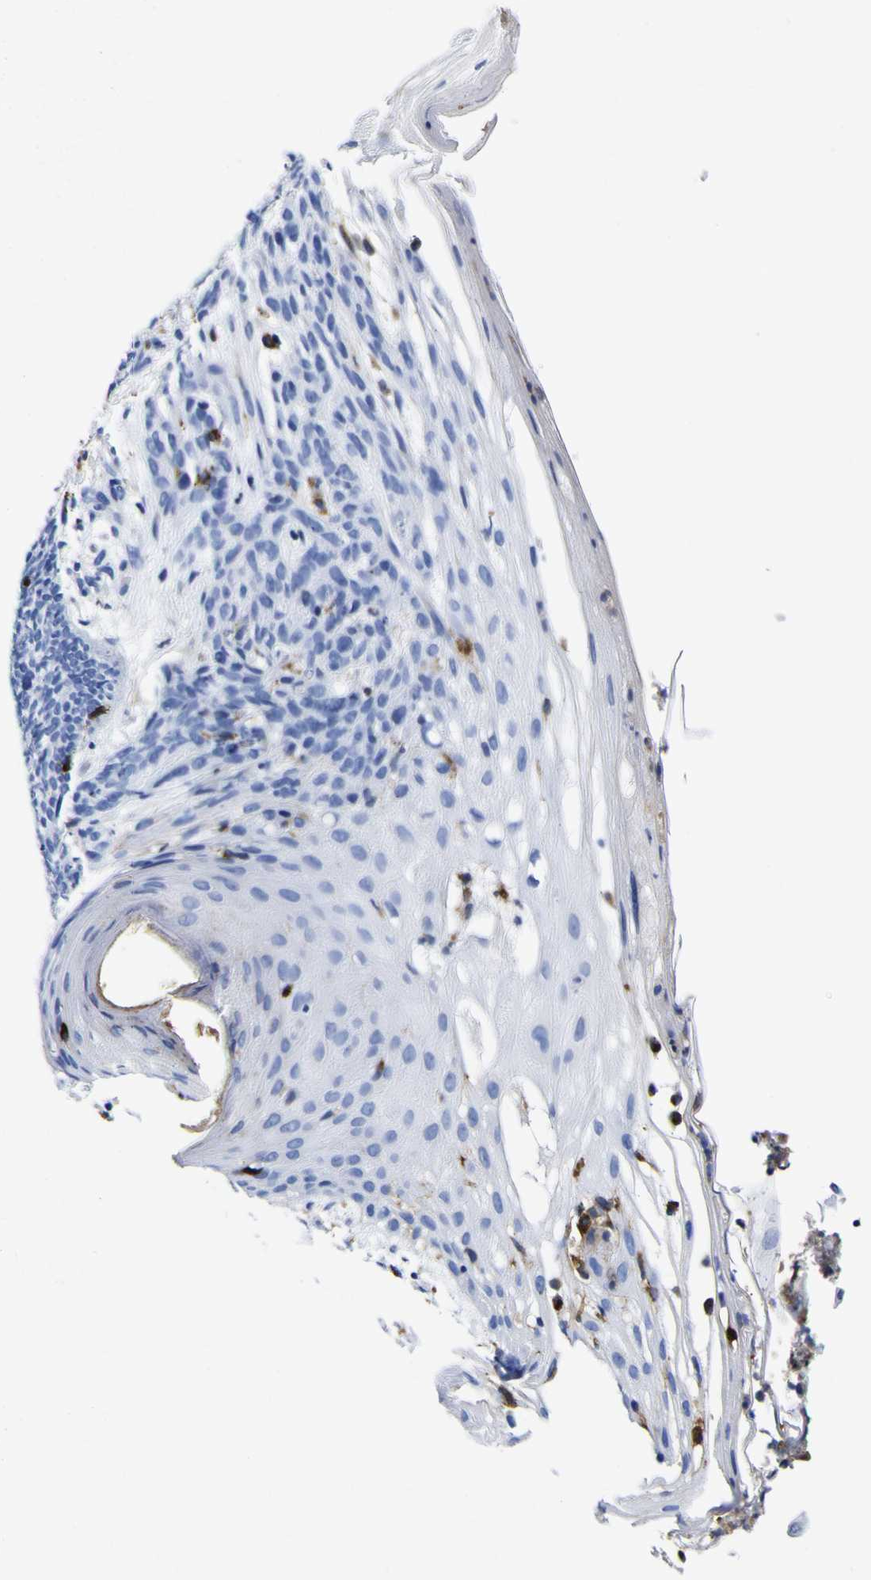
{"staining": {"intensity": "negative", "quantity": "none", "location": "none"}, "tissue": "skin cancer", "cell_type": "Tumor cells", "image_type": "cancer", "snomed": [{"axis": "morphology", "description": "Basal cell carcinoma"}, {"axis": "topography", "description": "Skin"}], "caption": "This is an IHC micrograph of basal cell carcinoma (skin). There is no staining in tumor cells.", "gene": "HLA-DQA1", "patient": {"sex": "female", "age": 70}}